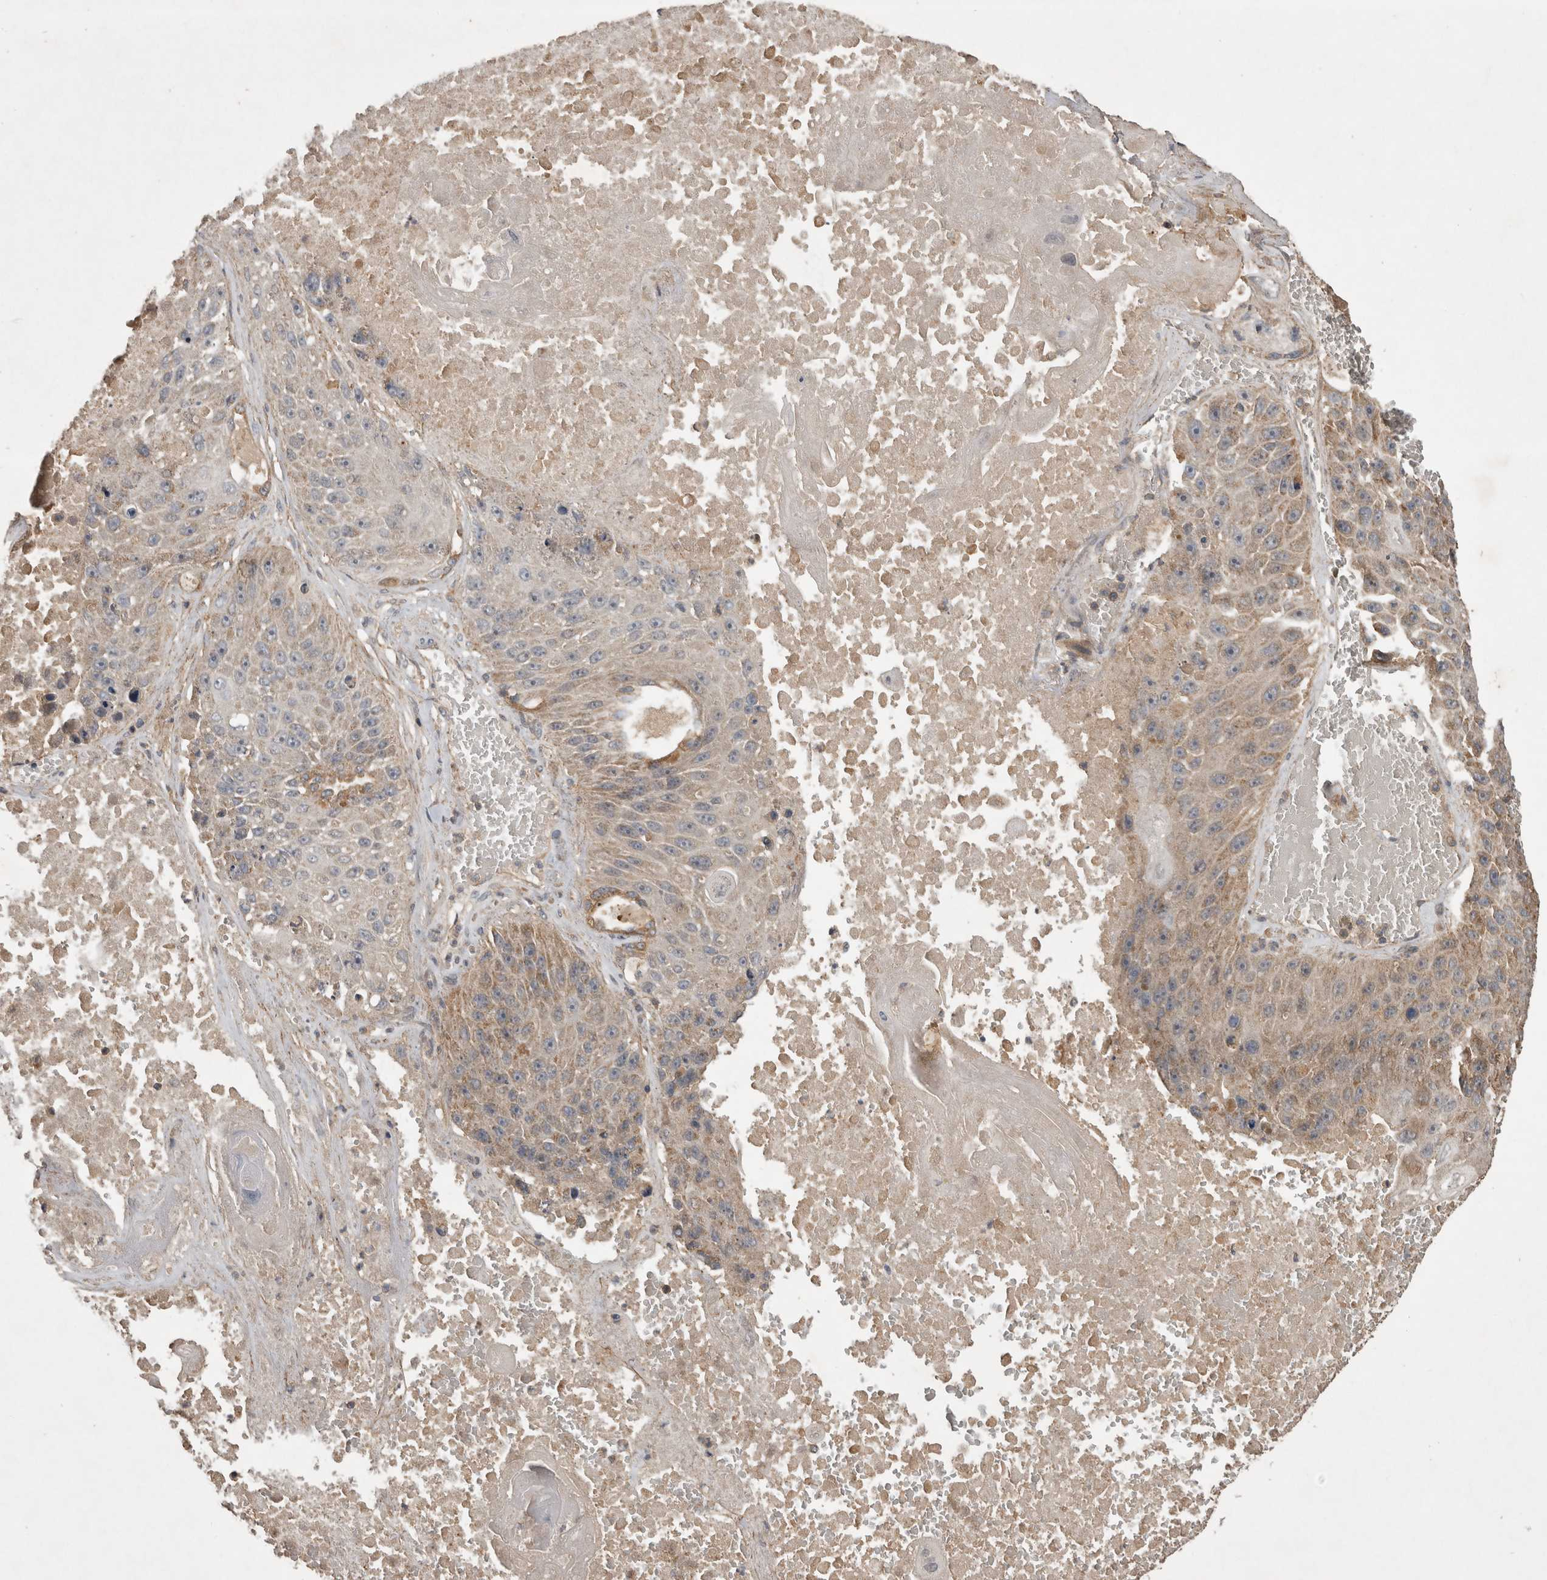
{"staining": {"intensity": "weak", "quantity": "25%-75%", "location": "cytoplasmic/membranous"}, "tissue": "lung cancer", "cell_type": "Tumor cells", "image_type": "cancer", "snomed": [{"axis": "morphology", "description": "Squamous cell carcinoma, NOS"}, {"axis": "topography", "description": "Lung"}], "caption": "A brown stain highlights weak cytoplasmic/membranous expression of a protein in lung cancer (squamous cell carcinoma) tumor cells. The staining was performed using DAB, with brown indicating positive protein expression. Nuclei are stained blue with hematoxylin.", "gene": "TRMT61B", "patient": {"sex": "male", "age": 61}}